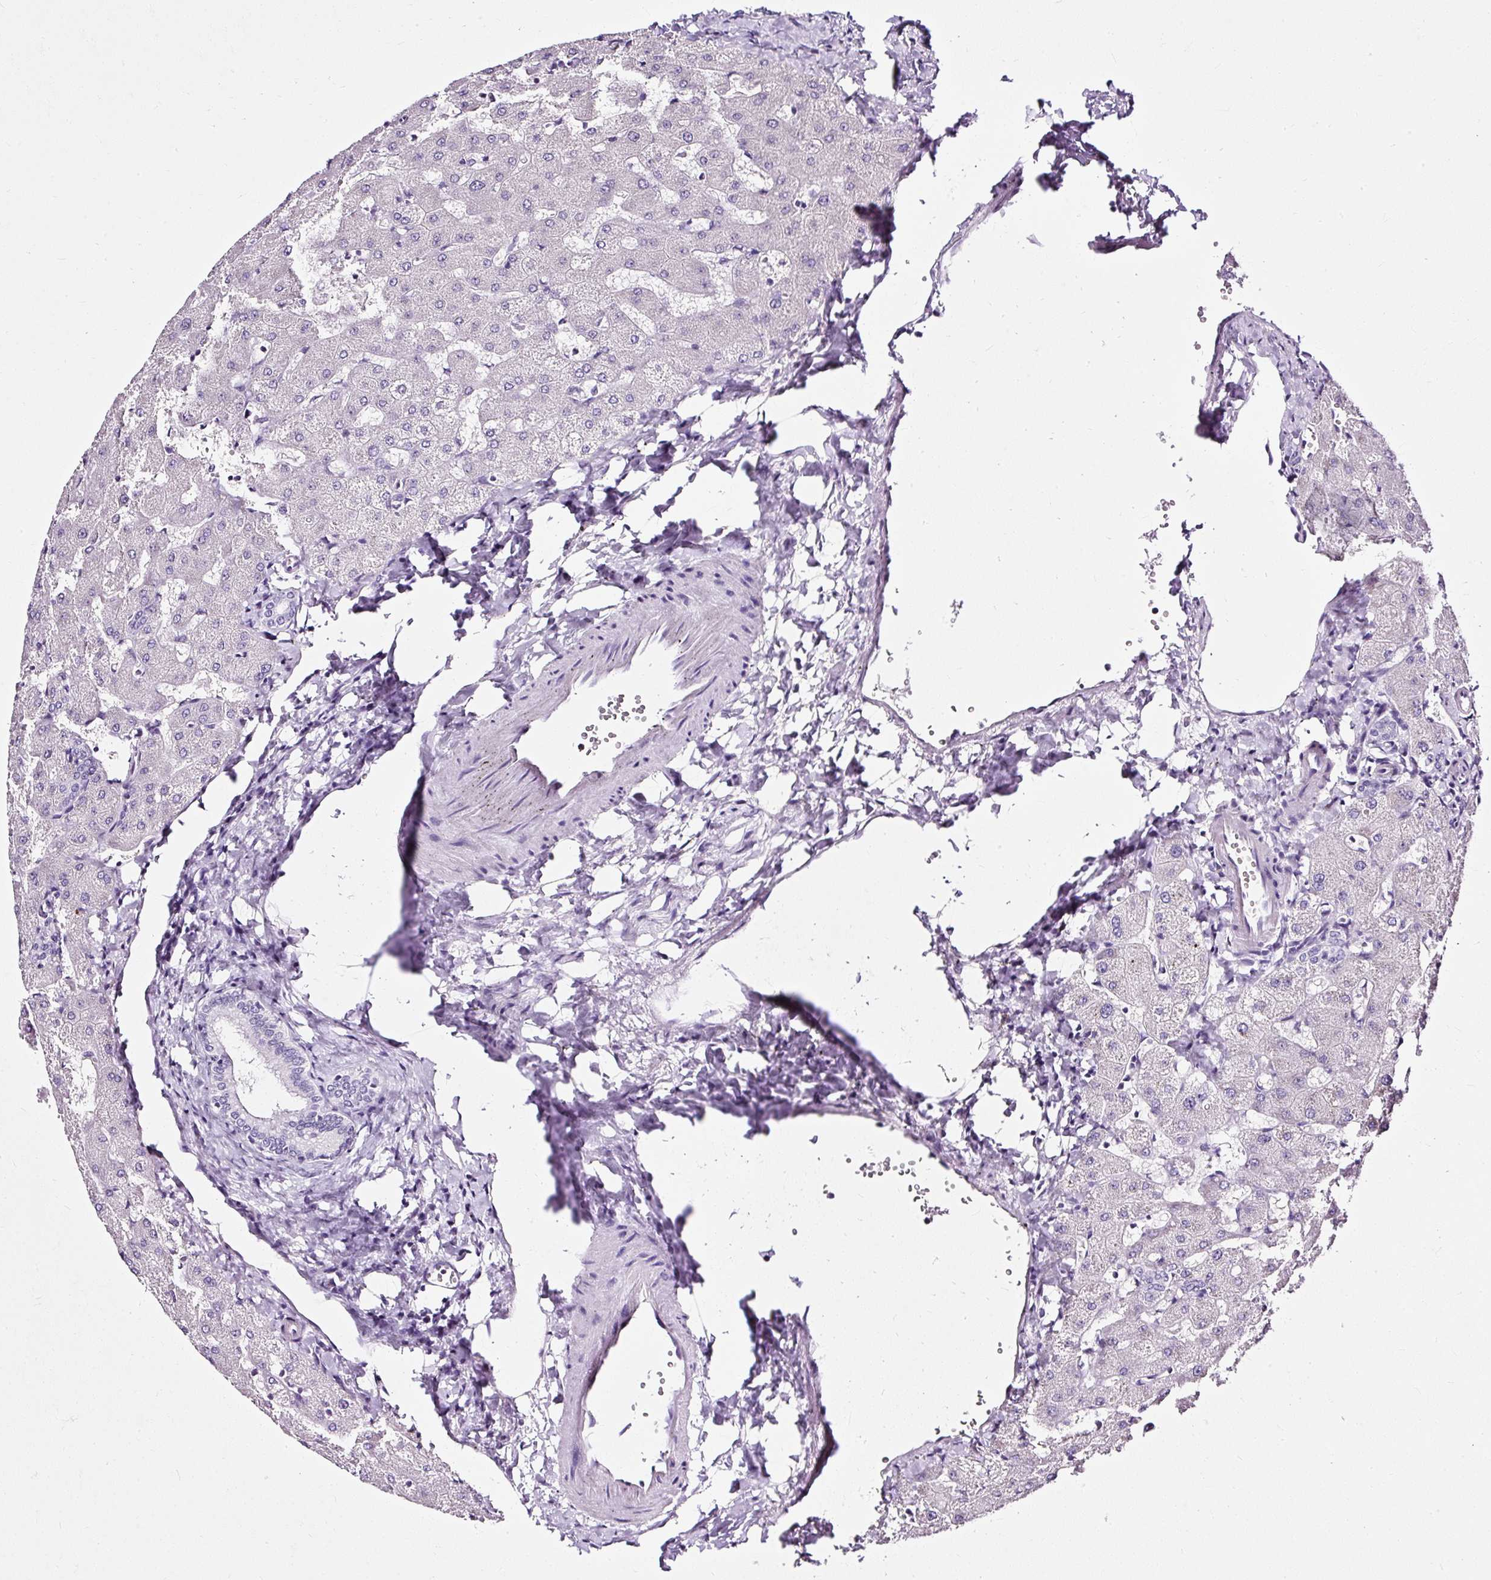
{"staining": {"intensity": "negative", "quantity": "none", "location": "none"}, "tissue": "liver", "cell_type": "Cholangiocytes", "image_type": "normal", "snomed": [{"axis": "morphology", "description": "Normal tissue, NOS"}, {"axis": "topography", "description": "Liver"}], "caption": "The immunohistochemistry photomicrograph has no significant staining in cholangiocytes of liver. (DAB (3,3'-diaminobenzidine) immunohistochemistry with hematoxylin counter stain).", "gene": "ATP2A1", "patient": {"sex": "female", "age": 63}}